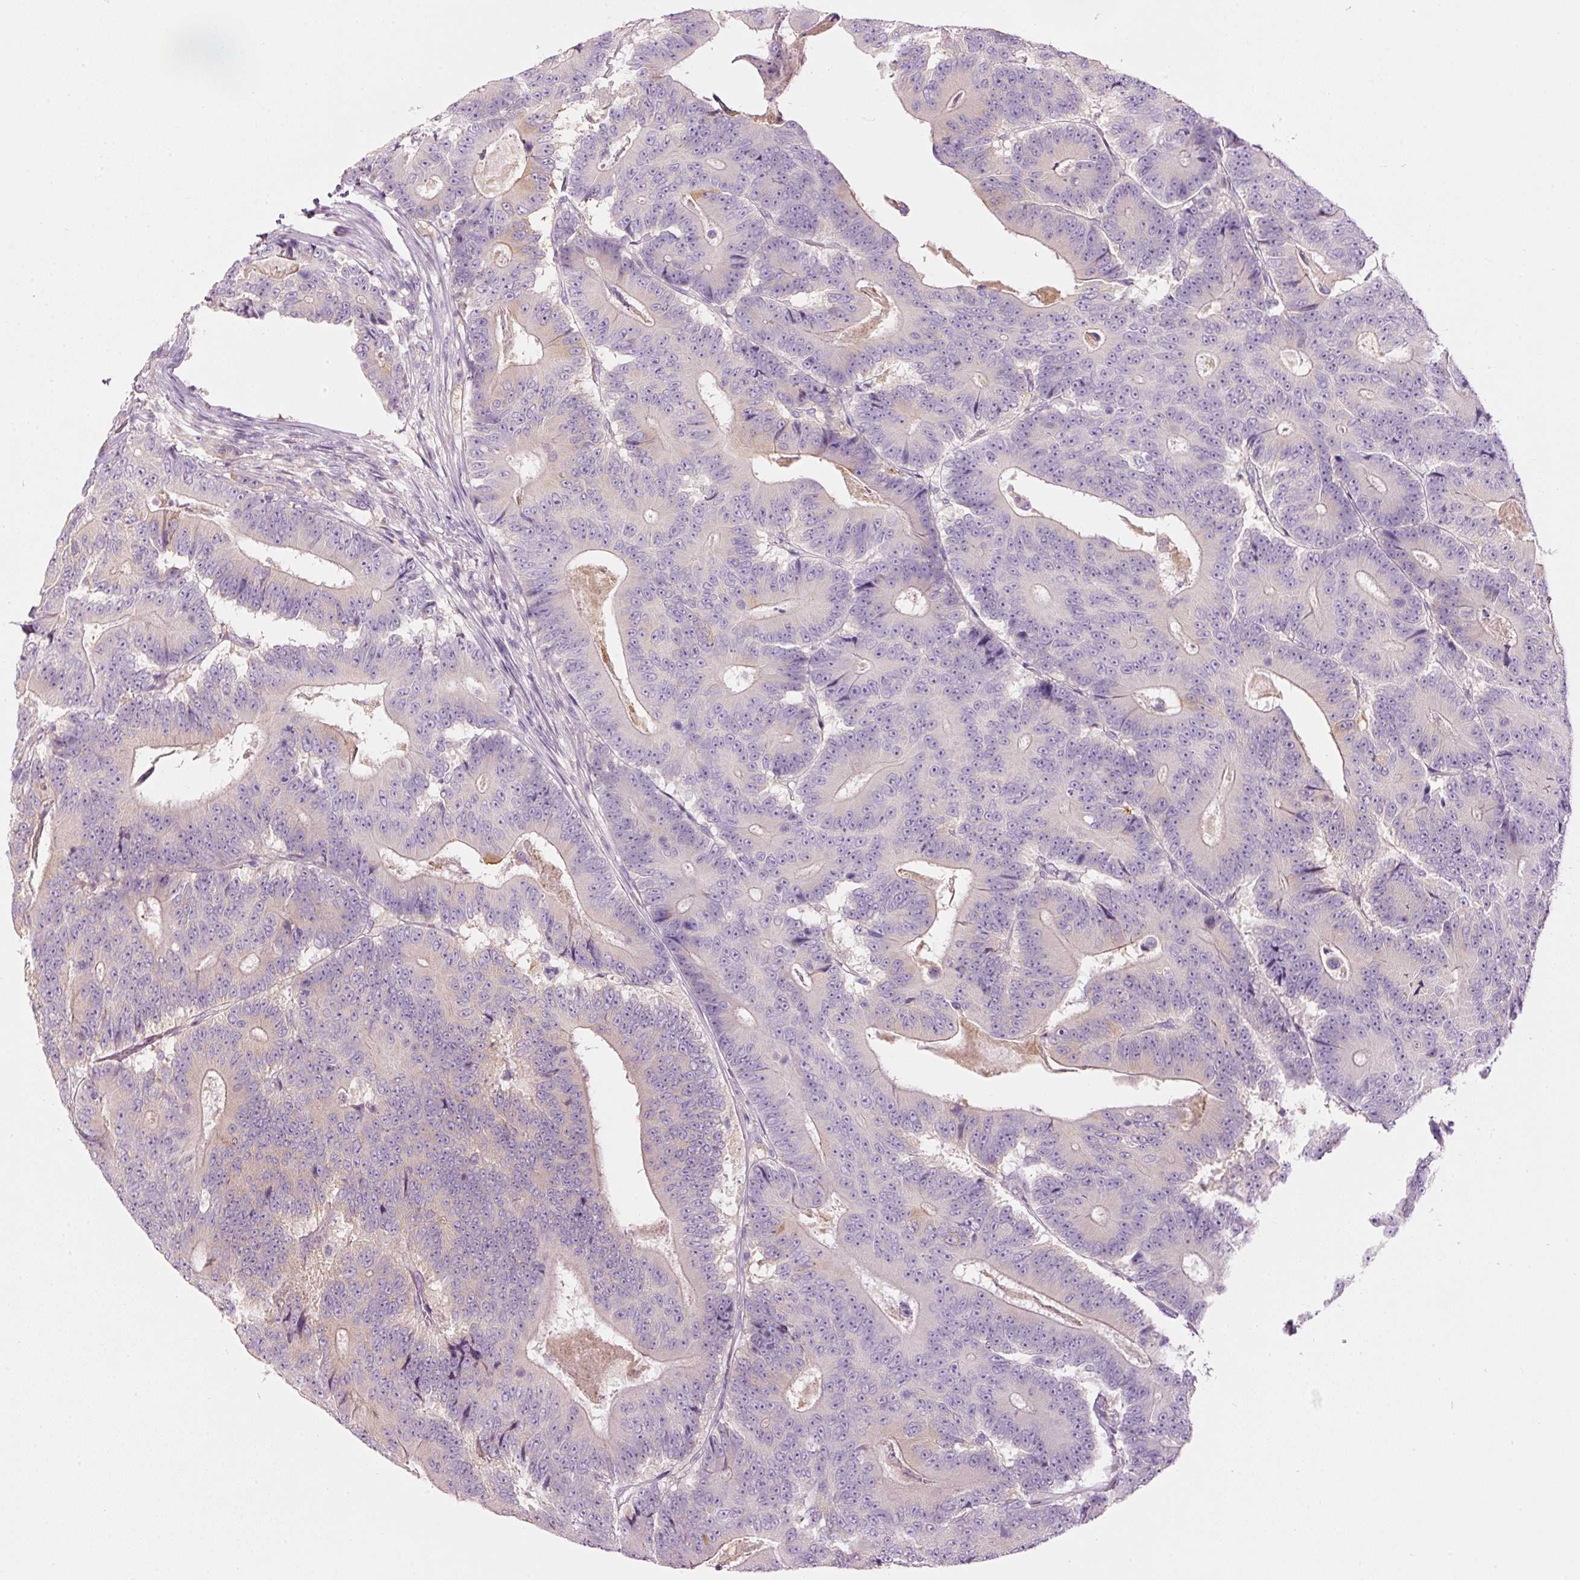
{"staining": {"intensity": "weak", "quantity": "<25%", "location": "cytoplasmic/membranous"}, "tissue": "colorectal cancer", "cell_type": "Tumor cells", "image_type": "cancer", "snomed": [{"axis": "morphology", "description": "Adenocarcinoma, NOS"}, {"axis": "topography", "description": "Colon"}], "caption": "Human colorectal cancer stained for a protein using IHC demonstrates no staining in tumor cells.", "gene": "PDXDC1", "patient": {"sex": "male", "age": 83}}